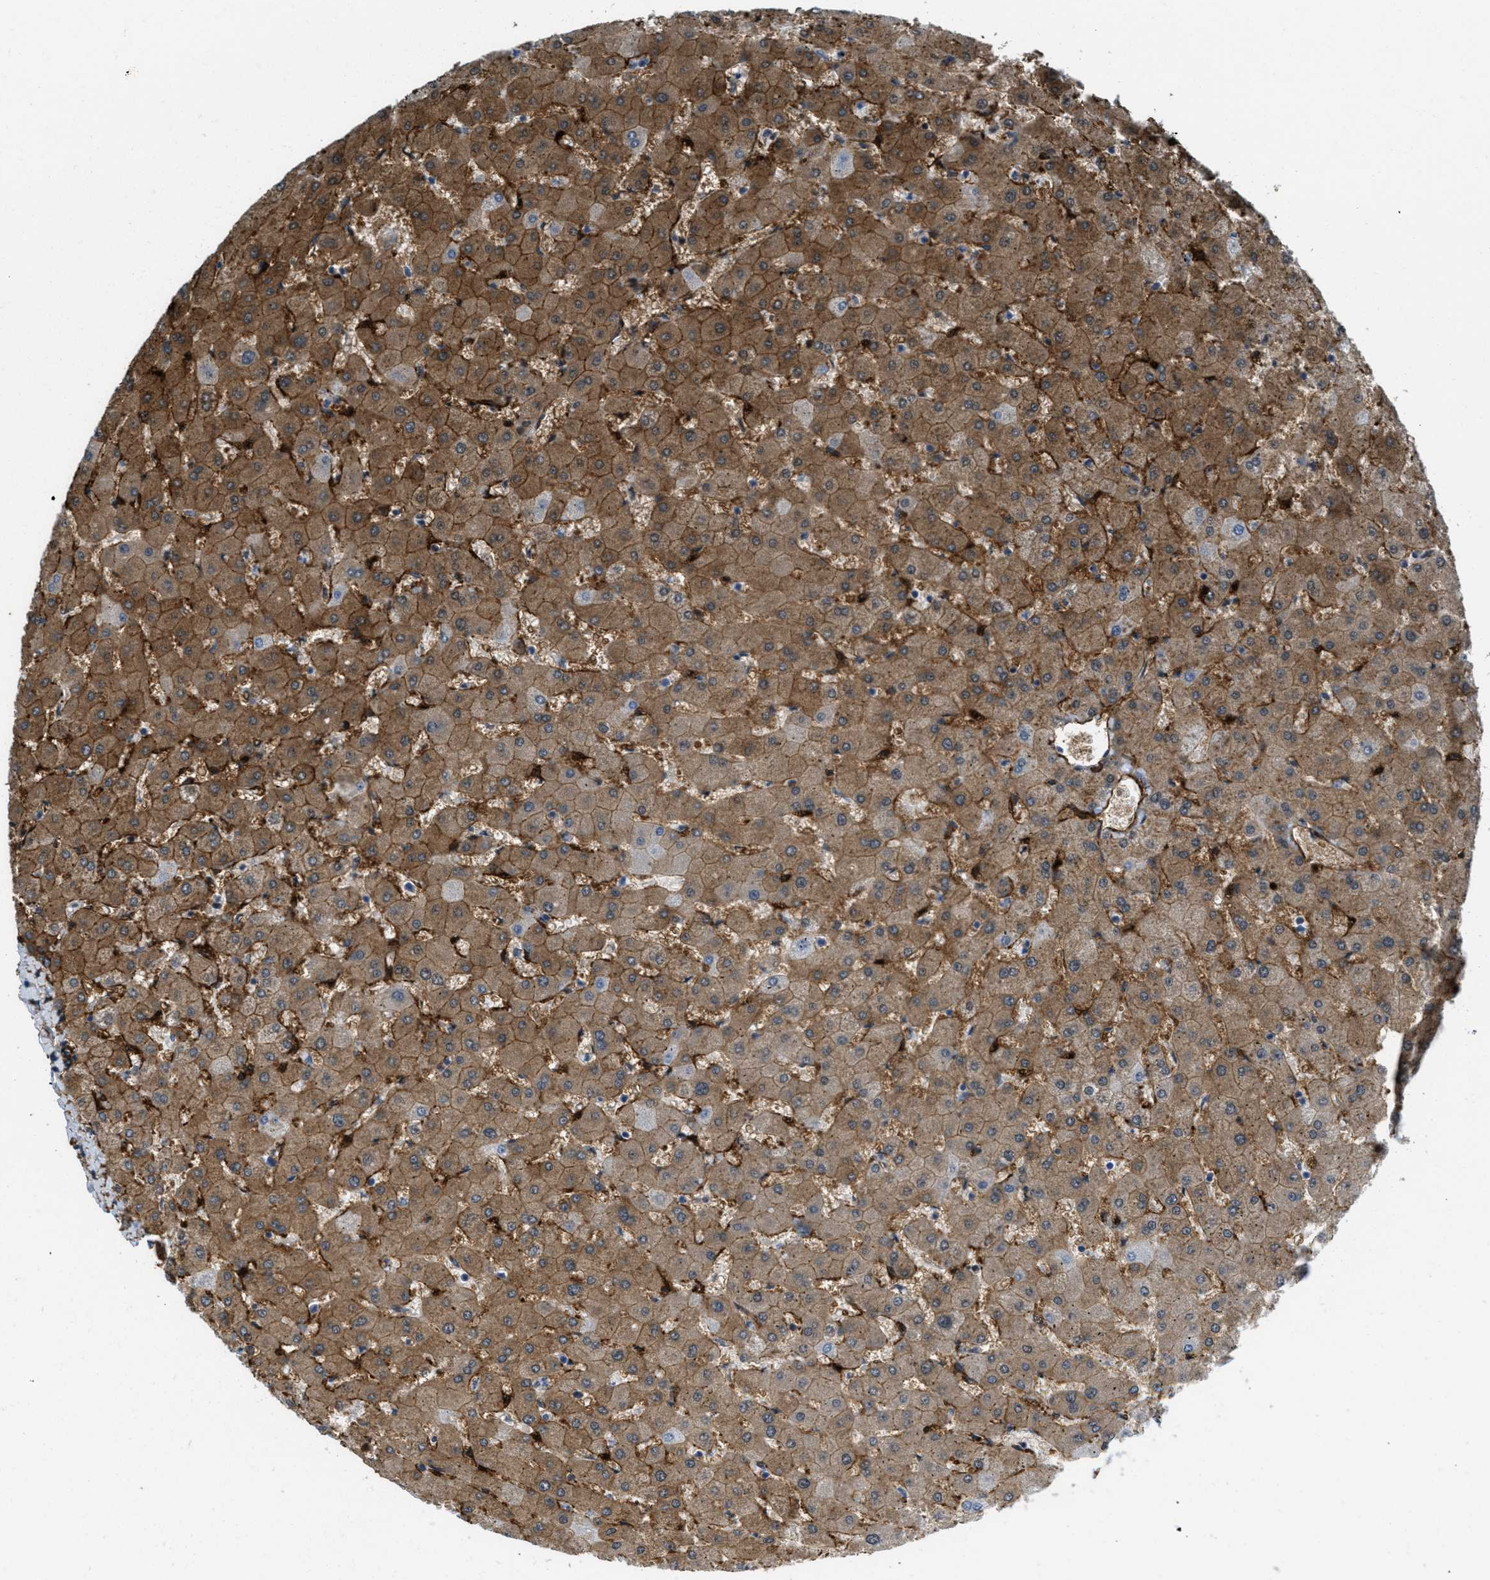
{"staining": {"intensity": "moderate", "quantity": ">75%", "location": "cytoplasmic/membranous"}, "tissue": "liver", "cell_type": "Cholangiocytes", "image_type": "normal", "snomed": [{"axis": "morphology", "description": "Normal tissue, NOS"}, {"axis": "topography", "description": "Liver"}], "caption": "Benign liver was stained to show a protein in brown. There is medium levels of moderate cytoplasmic/membranous positivity in approximately >75% of cholangiocytes. The staining was performed using DAB to visualize the protein expression in brown, while the nuclei were stained in blue with hematoxylin (Magnification: 20x).", "gene": "CALD1", "patient": {"sex": "female", "age": 63}}